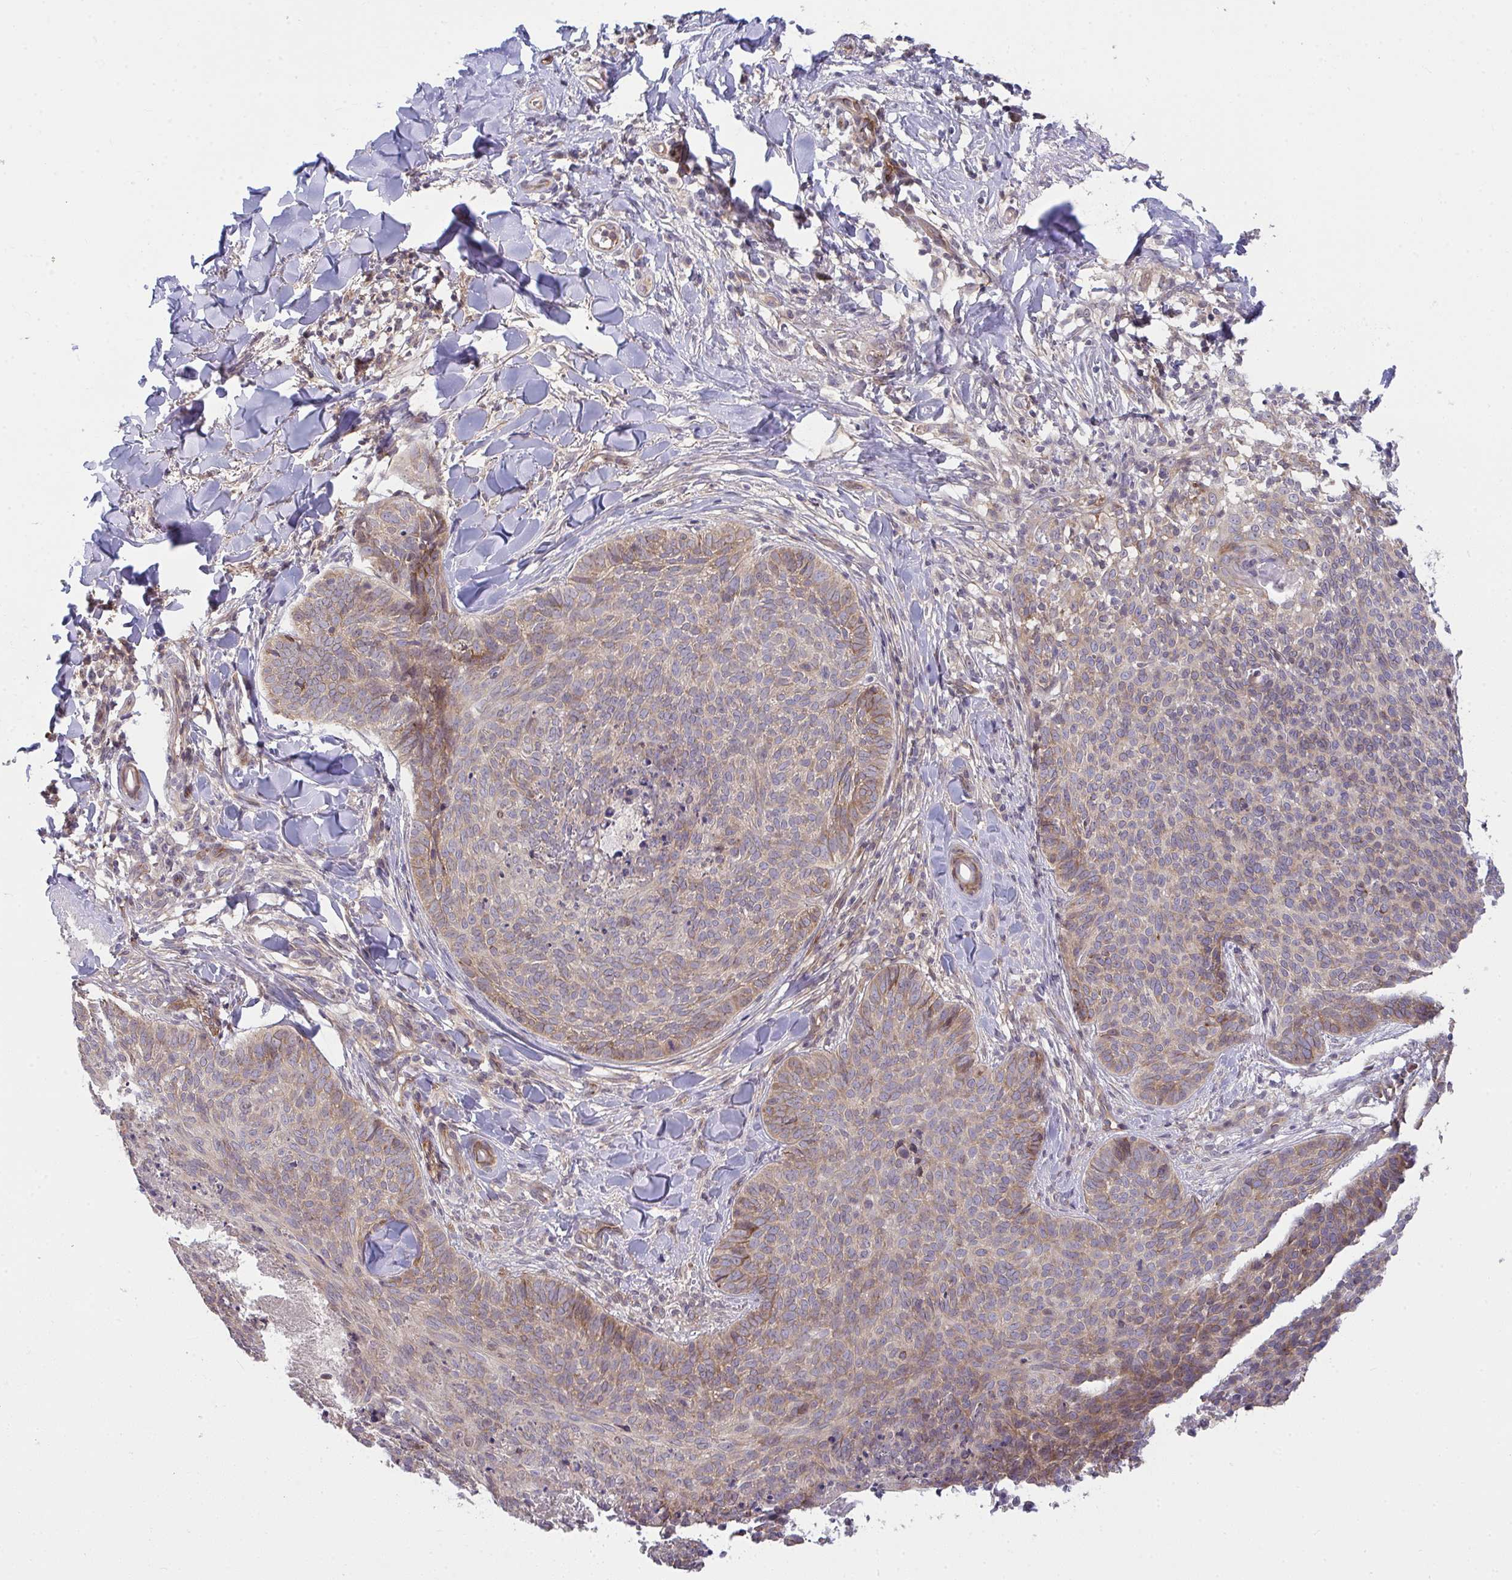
{"staining": {"intensity": "weak", "quantity": "25%-75%", "location": "cytoplasmic/membranous"}, "tissue": "skin cancer", "cell_type": "Tumor cells", "image_type": "cancer", "snomed": [{"axis": "morphology", "description": "Basal cell carcinoma"}, {"axis": "topography", "description": "Skin"}, {"axis": "topography", "description": "Skin of face"}], "caption": "The histopathology image displays staining of basal cell carcinoma (skin), revealing weak cytoplasmic/membranous protein expression (brown color) within tumor cells.", "gene": "CASP9", "patient": {"sex": "male", "age": 56}}